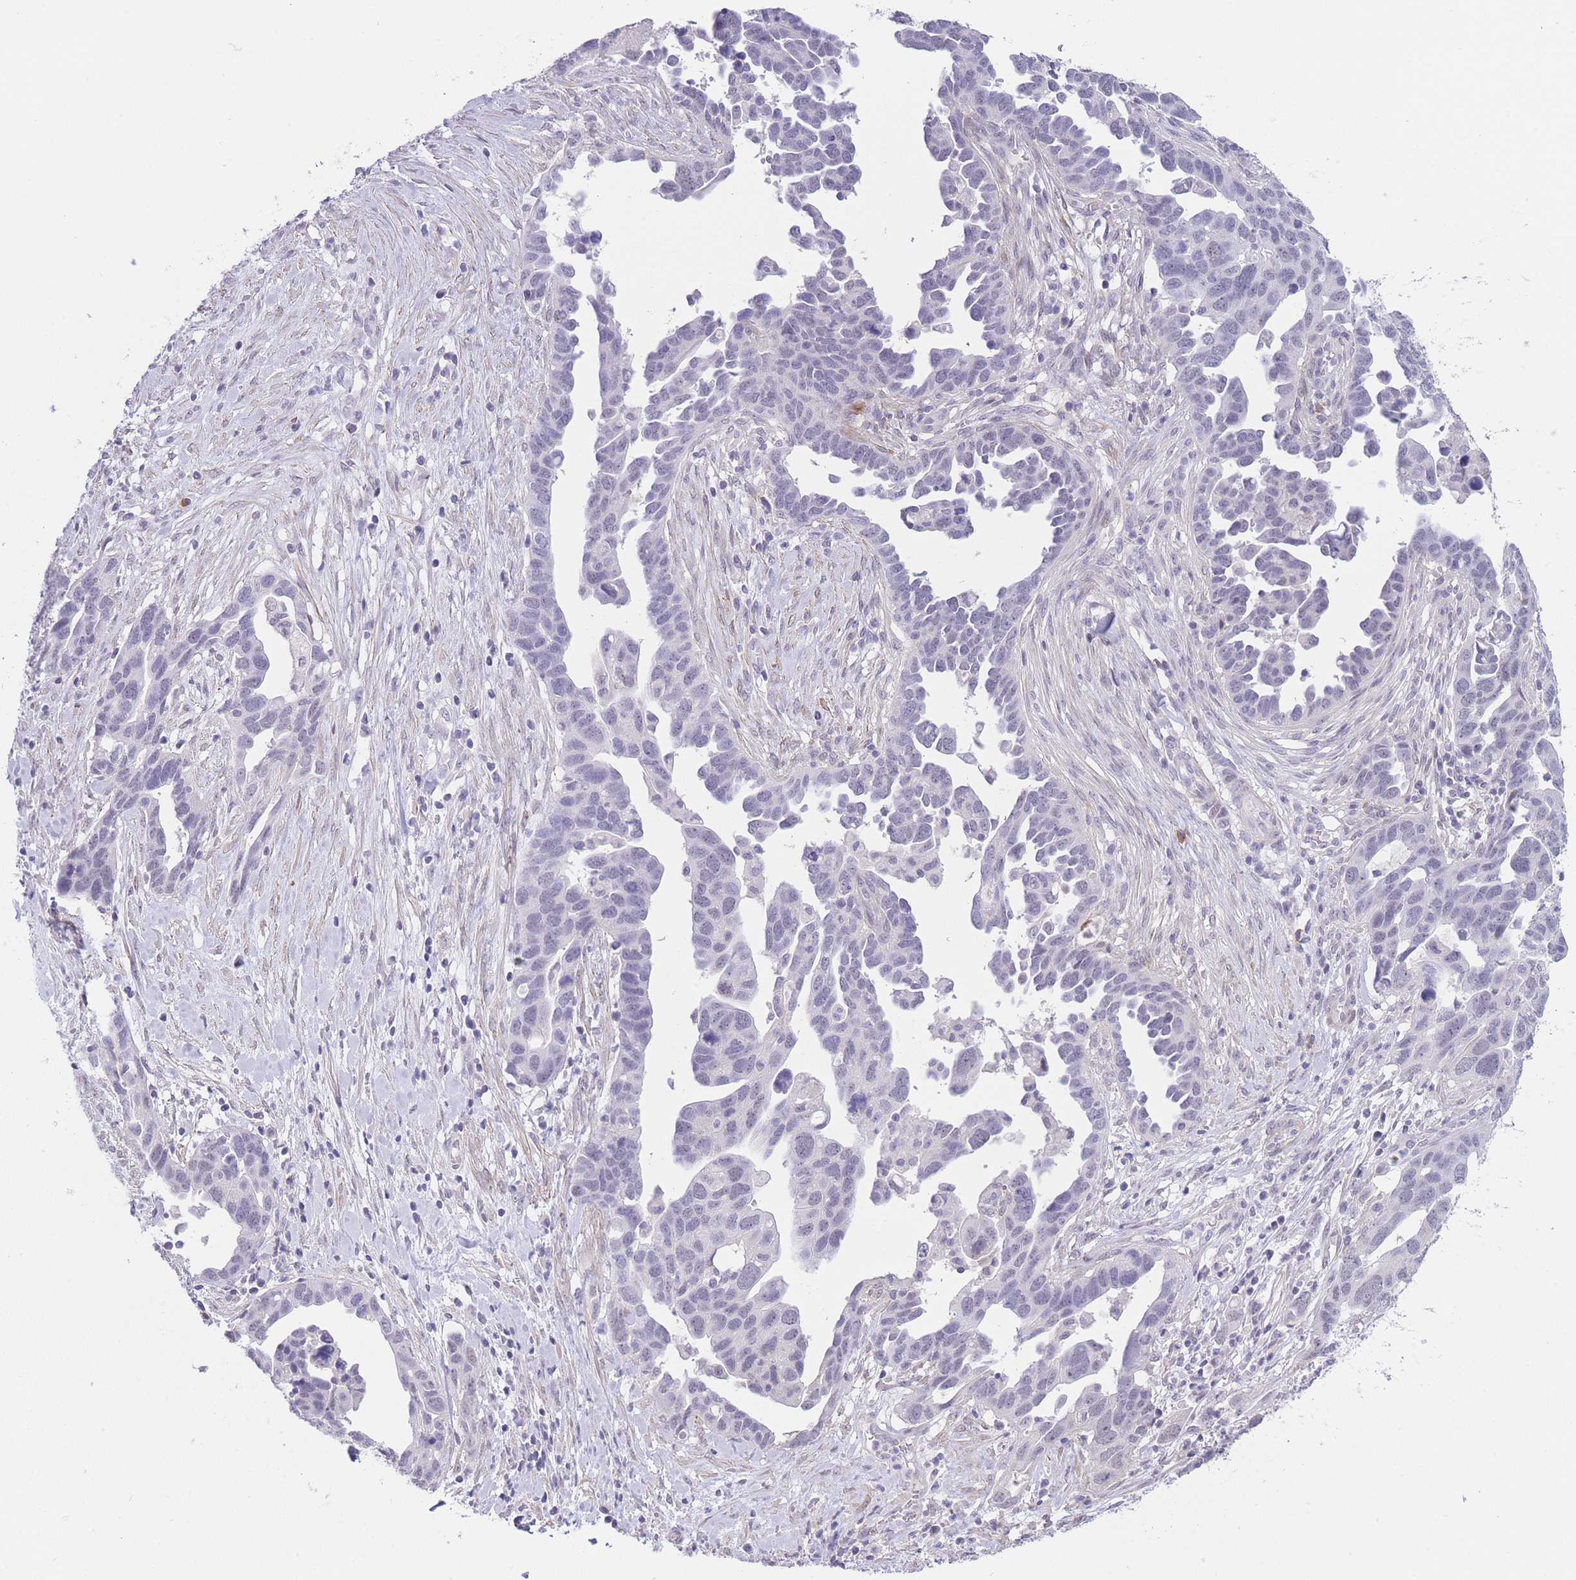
{"staining": {"intensity": "negative", "quantity": "none", "location": "none"}, "tissue": "ovarian cancer", "cell_type": "Tumor cells", "image_type": "cancer", "snomed": [{"axis": "morphology", "description": "Cystadenocarcinoma, serous, NOS"}, {"axis": "topography", "description": "Ovary"}], "caption": "Immunohistochemistry (IHC) micrograph of human ovarian cancer (serous cystadenocarcinoma) stained for a protein (brown), which exhibits no expression in tumor cells.", "gene": "ASAP3", "patient": {"sex": "female", "age": 54}}